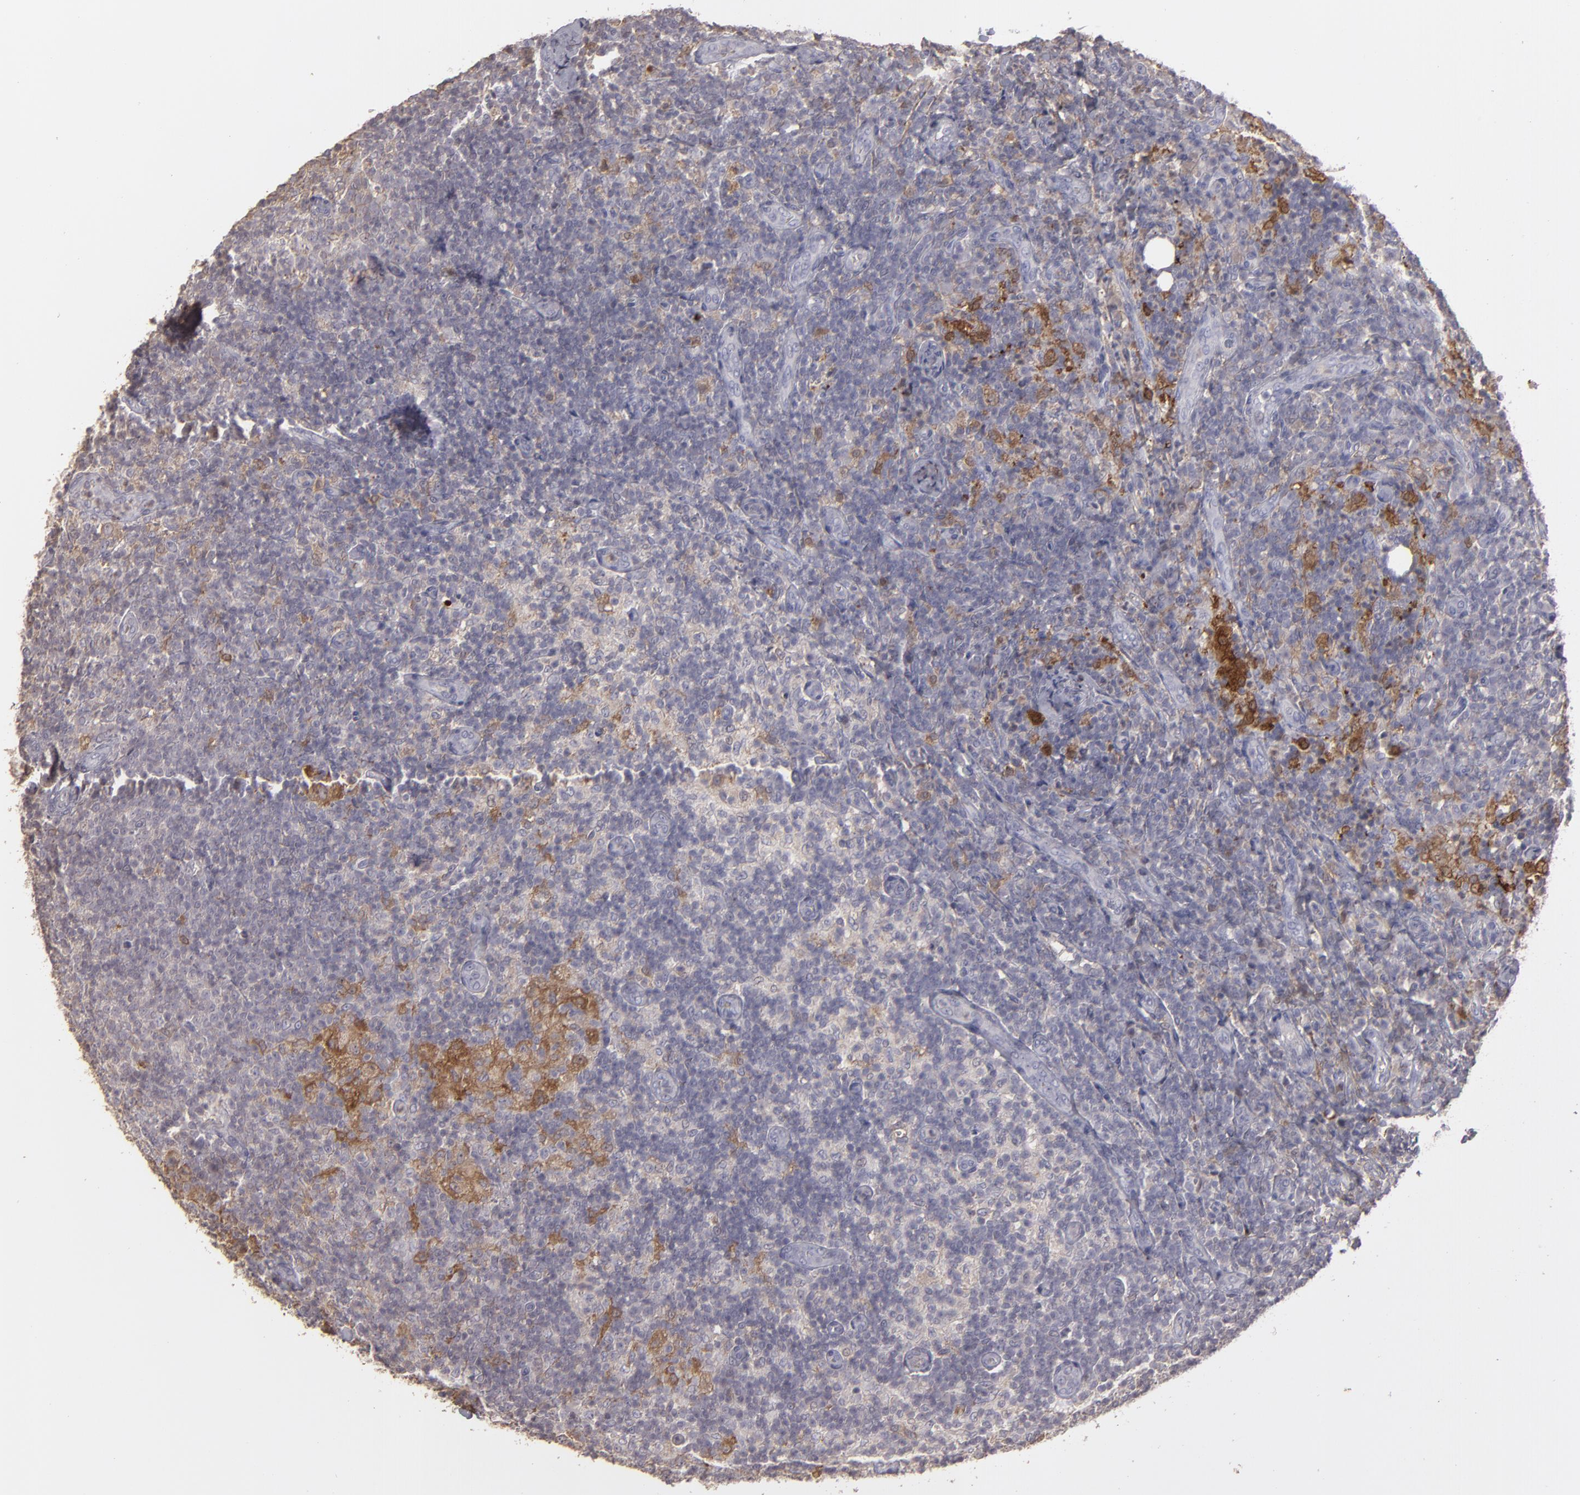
{"staining": {"intensity": "weak", "quantity": "25%-75%", "location": "cytoplasmic/membranous"}, "tissue": "lymph node", "cell_type": "Germinal center cells", "image_type": "normal", "snomed": [{"axis": "morphology", "description": "Normal tissue, NOS"}, {"axis": "morphology", "description": "Inflammation, NOS"}, {"axis": "topography", "description": "Lymph node"}], "caption": "Human lymph node stained for a protein (brown) shows weak cytoplasmic/membranous positive positivity in about 25%-75% of germinal center cells.", "gene": "SEMA3G", "patient": {"sex": "male", "age": 46}}